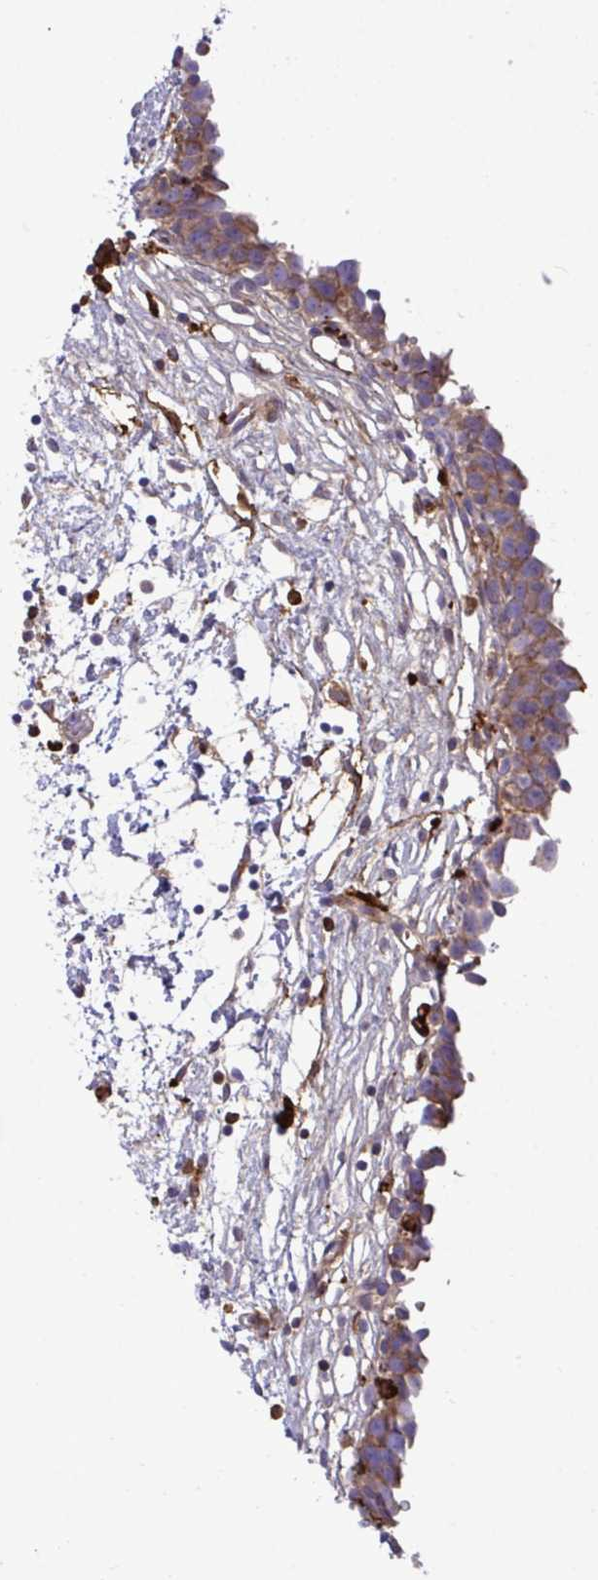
{"staining": {"intensity": "moderate", "quantity": "25%-75%", "location": "cytoplasmic/membranous"}, "tissue": "urinary bladder", "cell_type": "Urothelial cells", "image_type": "normal", "snomed": [{"axis": "morphology", "description": "Normal tissue, NOS"}, {"axis": "topography", "description": "Urinary bladder"}], "caption": "High-power microscopy captured an immunohistochemistry image of normal urinary bladder, revealing moderate cytoplasmic/membranous staining in about 25%-75% of urothelial cells.", "gene": "F2", "patient": {"sex": "male", "age": 37}}